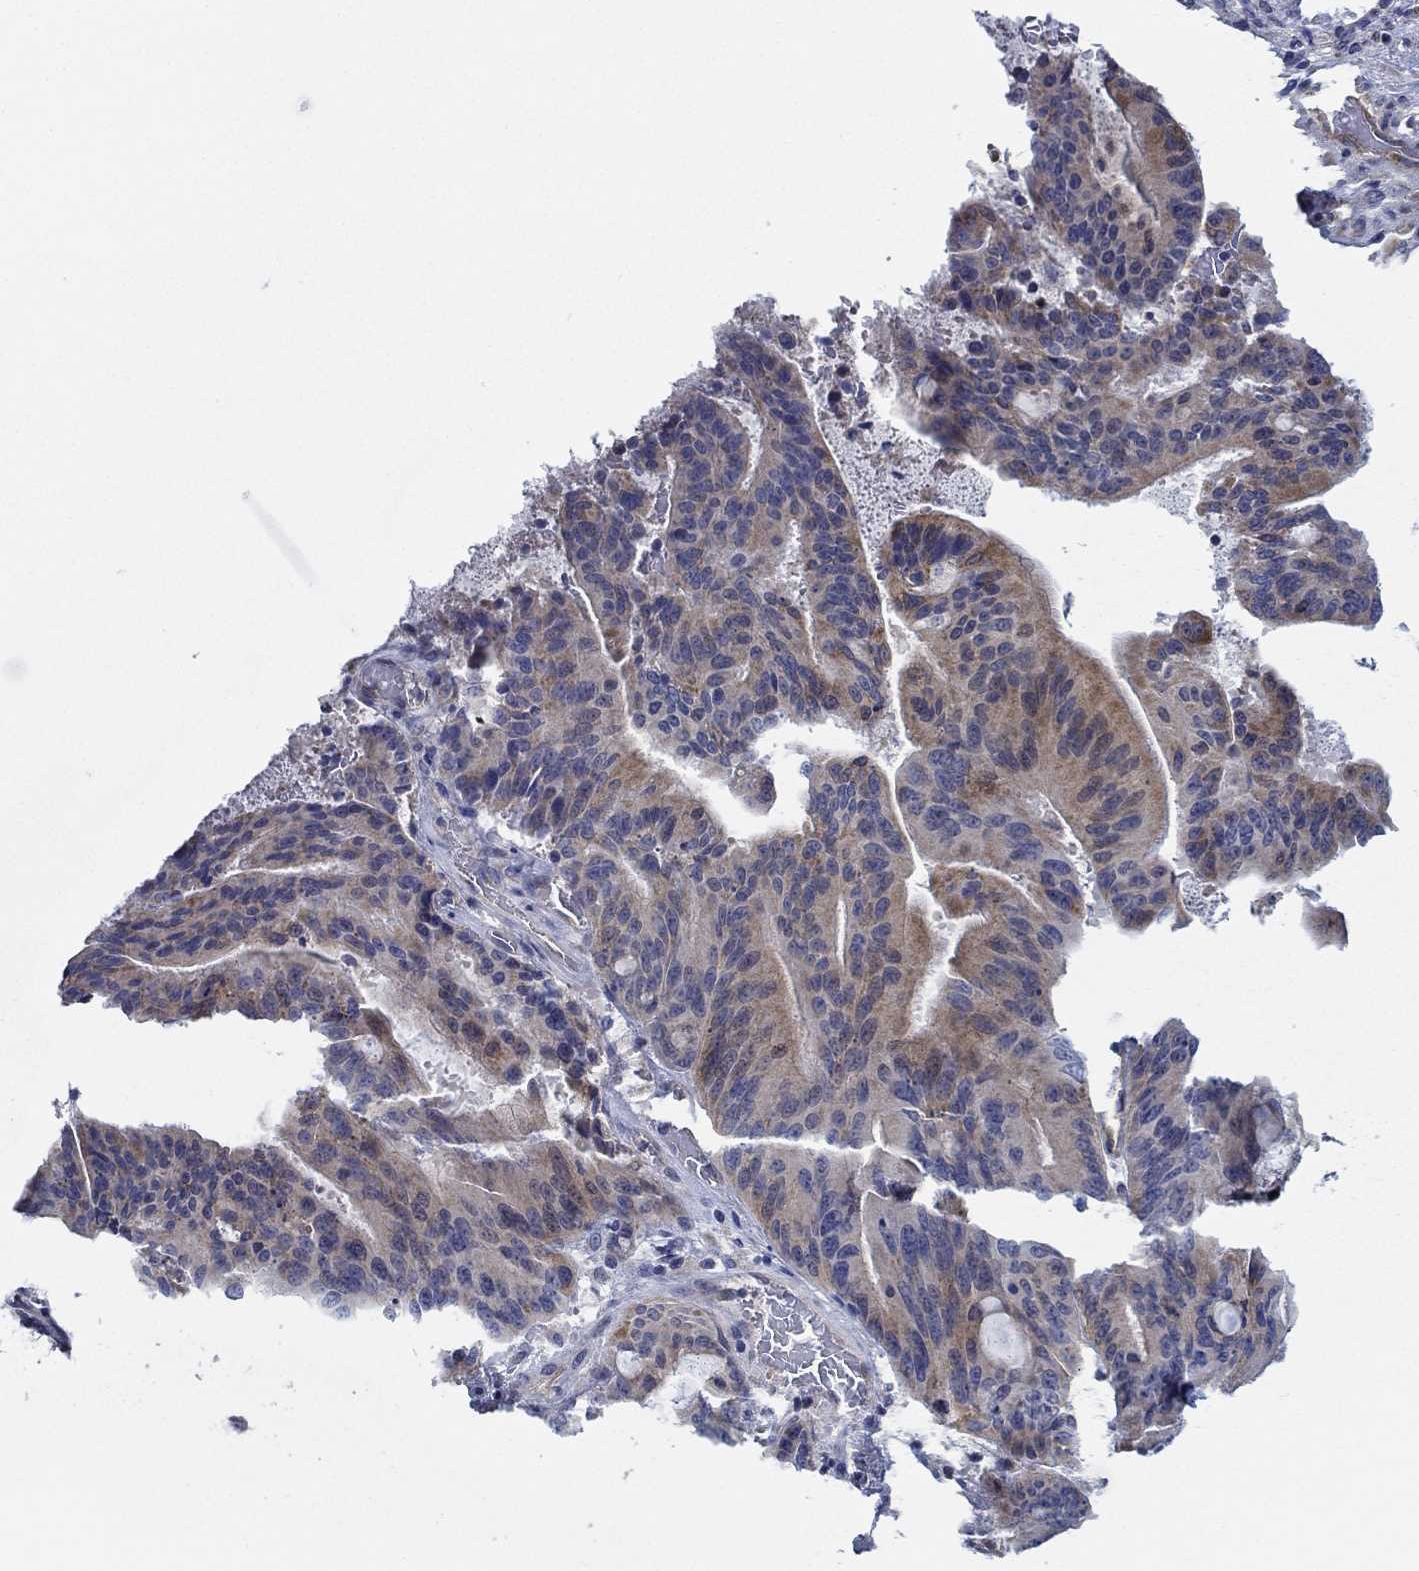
{"staining": {"intensity": "moderate", "quantity": "25%-75%", "location": "cytoplasmic/membranous"}, "tissue": "liver cancer", "cell_type": "Tumor cells", "image_type": "cancer", "snomed": [{"axis": "morphology", "description": "Cholangiocarcinoma"}, {"axis": "topography", "description": "Liver"}], "caption": "High-magnification brightfield microscopy of liver cholangiocarcinoma stained with DAB (3,3'-diaminobenzidine) (brown) and counterstained with hematoxylin (blue). tumor cells exhibit moderate cytoplasmic/membranous staining is present in approximately25%-75% of cells.", "gene": "CFAP61", "patient": {"sex": "female", "age": 73}}